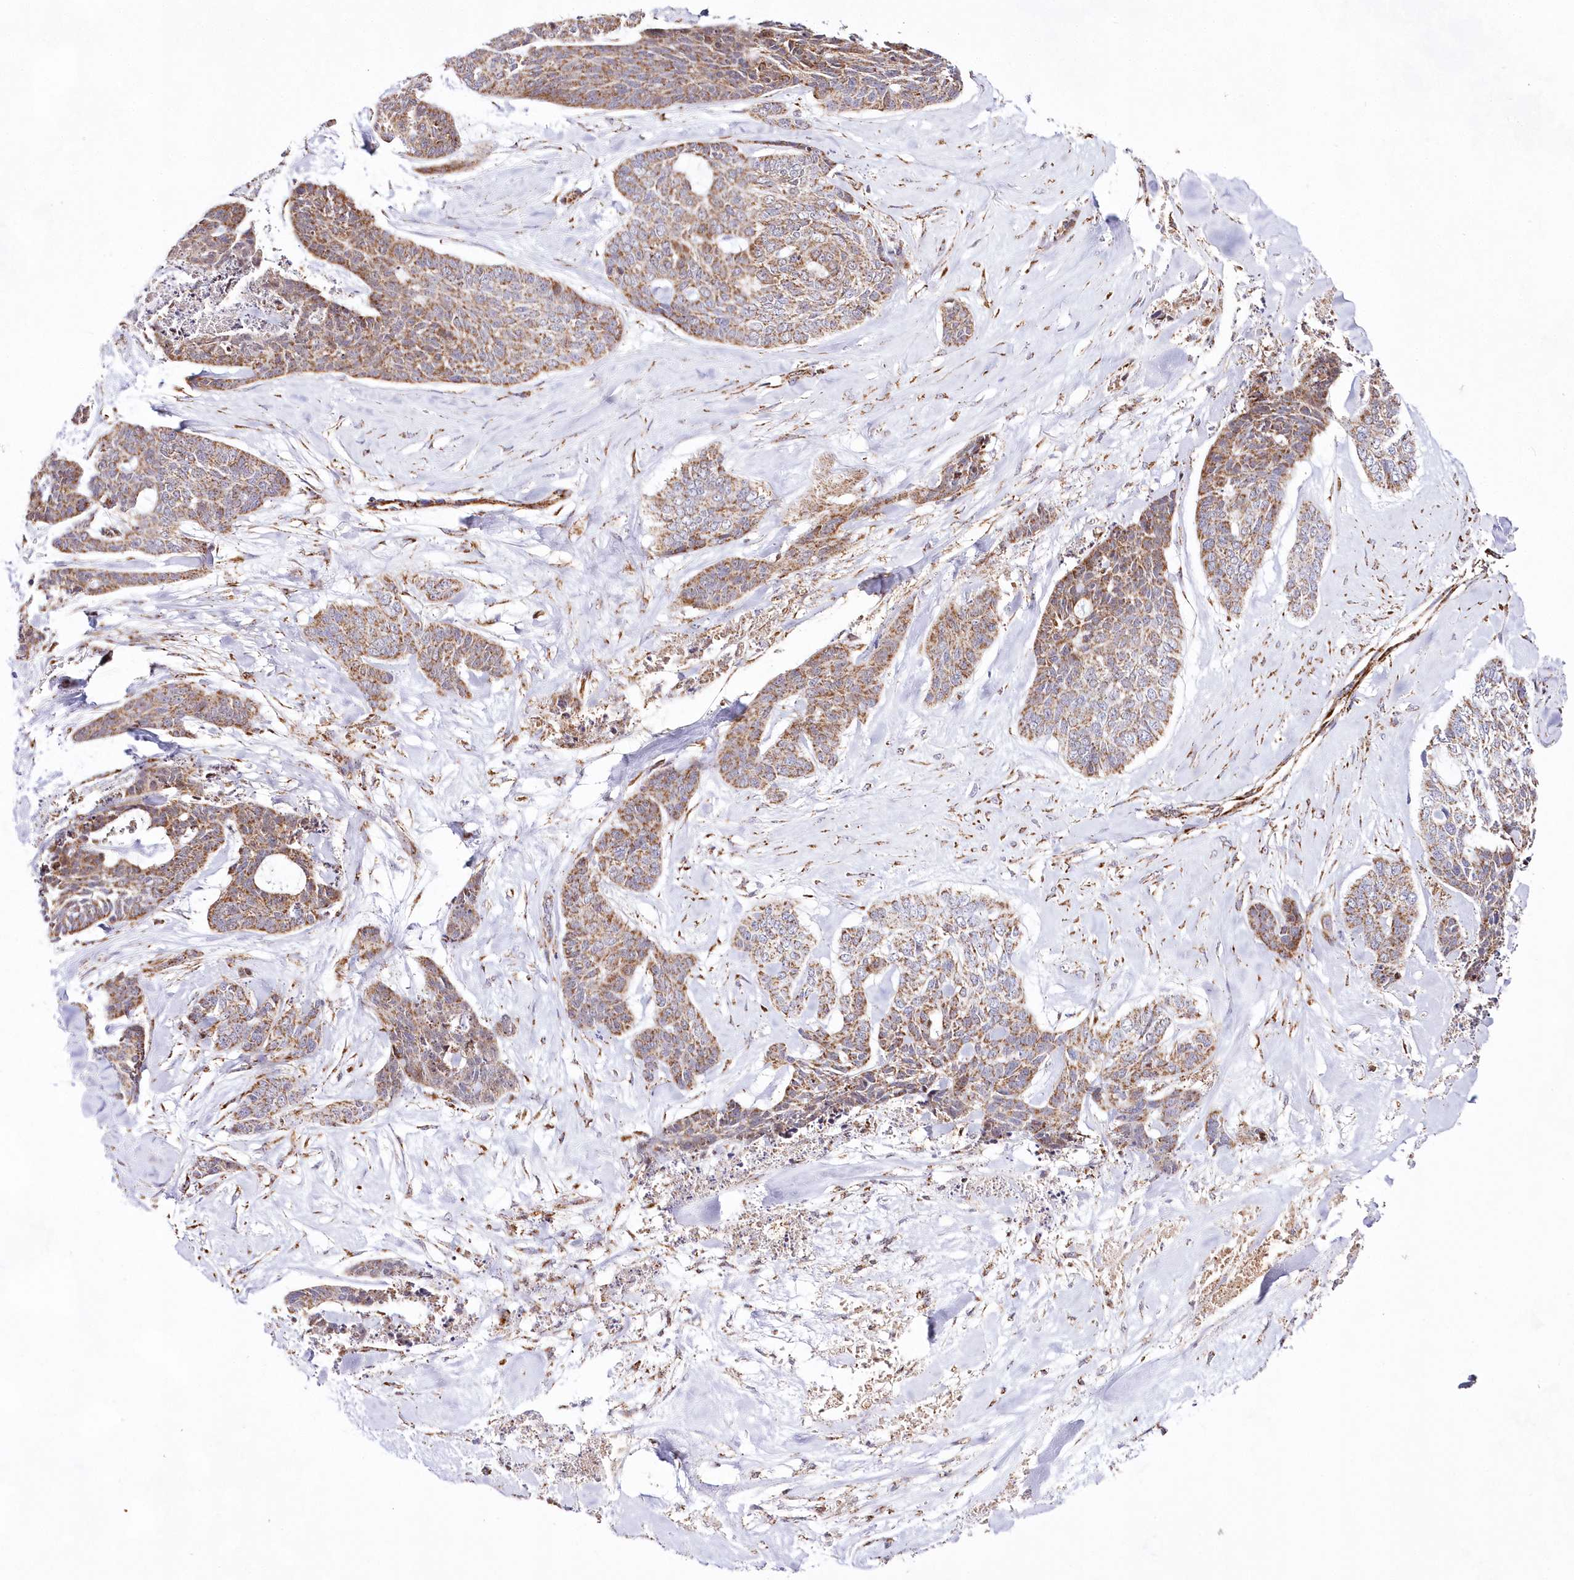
{"staining": {"intensity": "moderate", "quantity": ">75%", "location": "cytoplasmic/membranous"}, "tissue": "skin cancer", "cell_type": "Tumor cells", "image_type": "cancer", "snomed": [{"axis": "morphology", "description": "Basal cell carcinoma"}, {"axis": "topography", "description": "Skin"}], "caption": "High-power microscopy captured an IHC micrograph of skin cancer, revealing moderate cytoplasmic/membranous staining in about >75% of tumor cells.", "gene": "HADHB", "patient": {"sex": "female", "age": 64}}